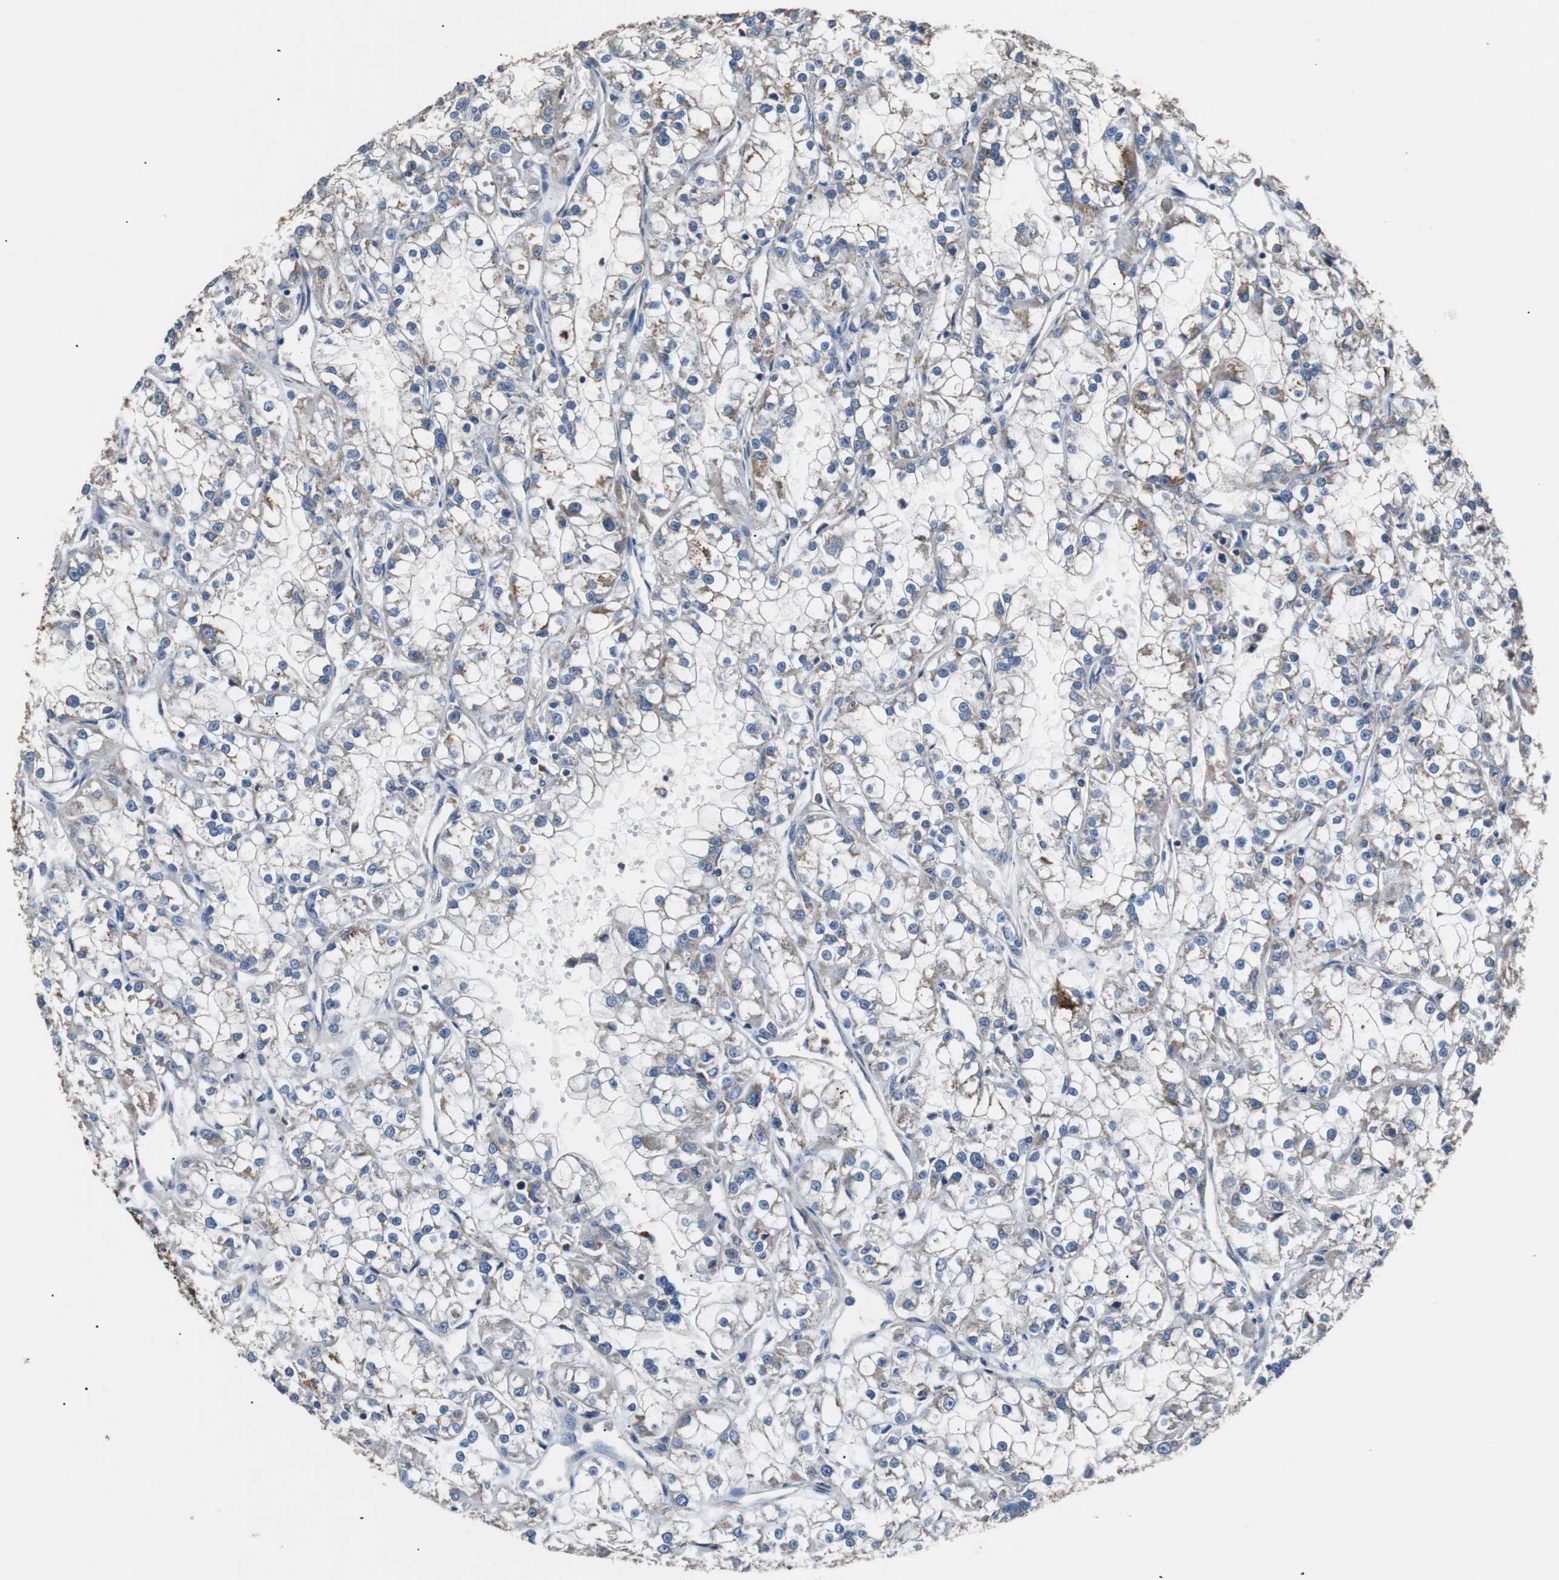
{"staining": {"intensity": "moderate", "quantity": "25%-75%", "location": "cytoplasmic/membranous"}, "tissue": "renal cancer", "cell_type": "Tumor cells", "image_type": "cancer", "snomed": [{"axis": "morphology", "description": "Adenocarcinoma, NOS"}, {"axis": "topography", "description": "Kidney"}], "caption": "There is medium levels of moderate cytoplasmic/membranous positivity in tumor cells of adenocarcinoma (renal), as demonstrated by immunohistochemical staining (brown color).", "gene": "PITRM1", "patient": {"sex": "female", "age": 52}}